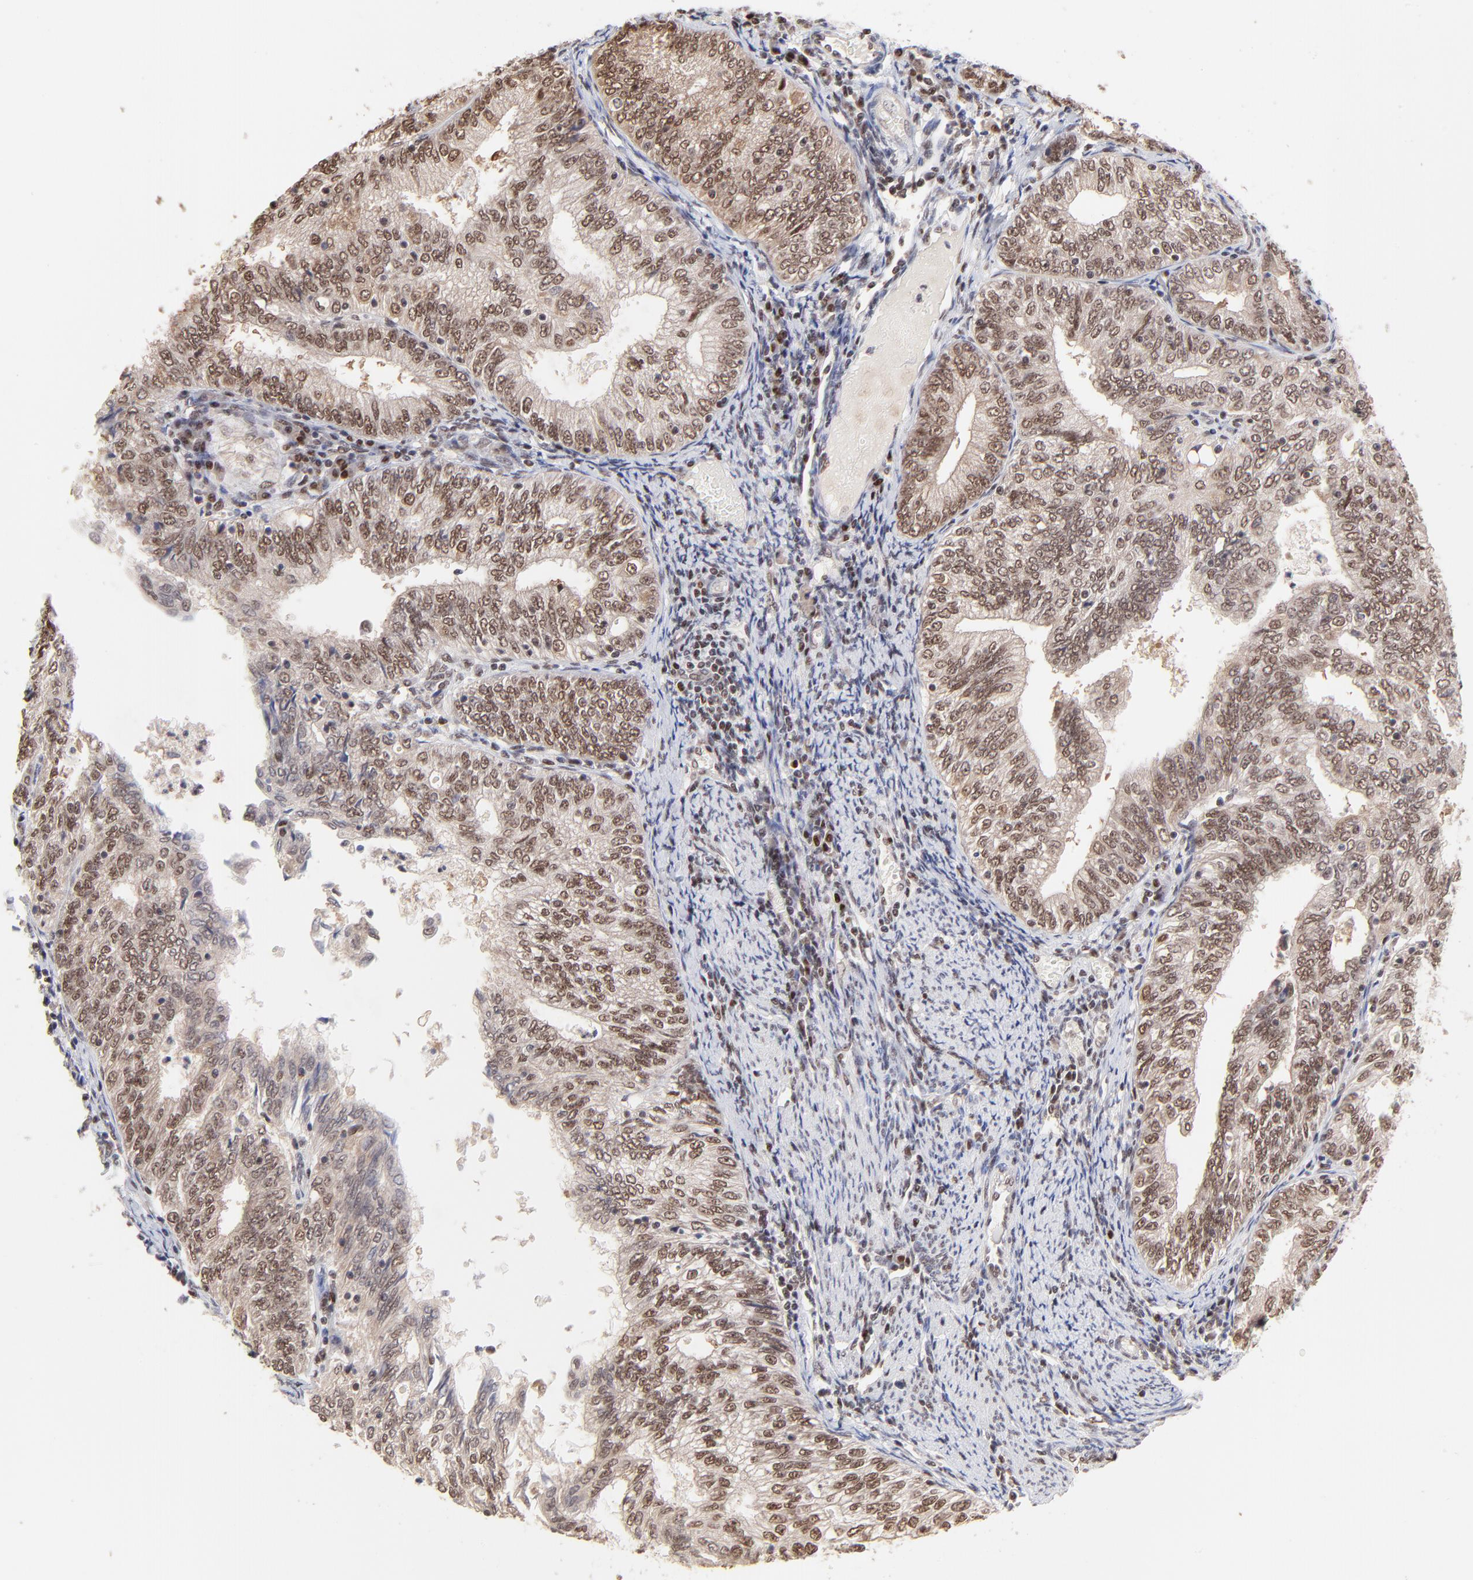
{"staining": {"intensity": "moderate", "quantity": ">75%", "location": "cytoplasmic/membranous,nuclear"}, "tissue": "endometrial cancer", "cell_type": "Tumor cells", "image_type": "cancer", "snomed": [{"axis": "morphology", "description": "Adenocarcinoma, NOS"}, {"axis": "topography", "description": "Endometrium"}], "caption": "Immunohistochemistry (IHC) staining of adenocarcinoma (endometrial), which shows medium levels of moderate cytoplasmic/membranous and nuclear positivity in about >75% of tumor cells indicating moderate cytoplasmic/membranous and nuclear protein positivity. The staining was performed using DAB (3,3'-diaminobenzidine) (brown) for protein detection and nuclei were counterstained in hematoxylin (blue).", "gene": "DSN1", "patient": {"sex": "female", "age": 69}}